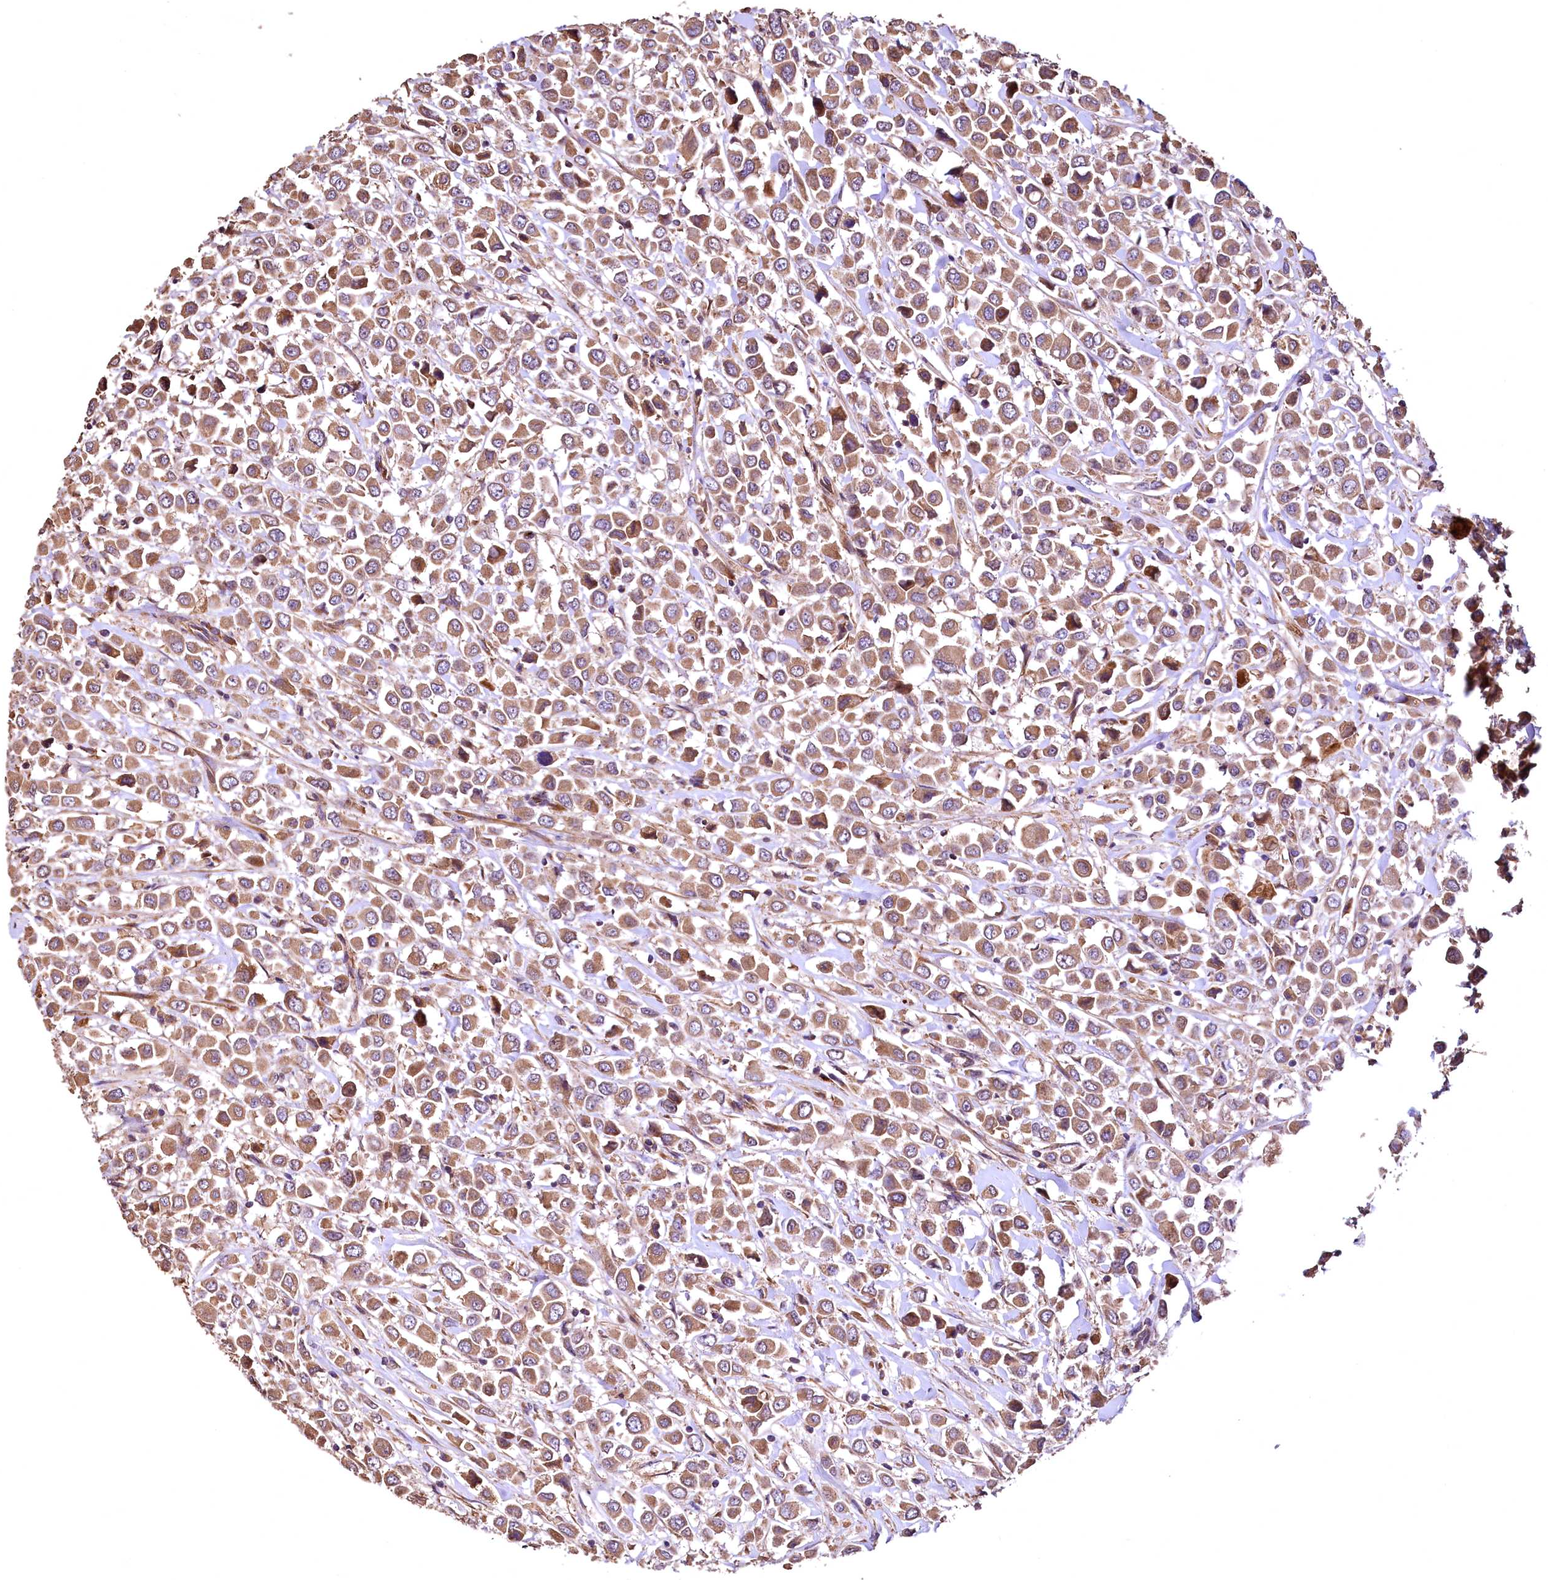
{"staining": {"intensity": "moderate", "quantity": ">75%", "location": "cytoplasmic/membranous"}, "tissue": "breast cancer", "cell_type": "Tumor cells", "image_type": "cancer", "snomed": [{"axis": "morphology", "description": "Duct carcinoma"}, {"axis": "topography", "description": "Breast"}], "caption": "IHC (DAB) staining of breast cancer (infiltrating ductal carcinoma) shows moderate cytoplasmic/membranous protein positivity in about >75% of tumor cells.", "gene": "RASSF1", "patient": {"sex": "female", "age": 61}}